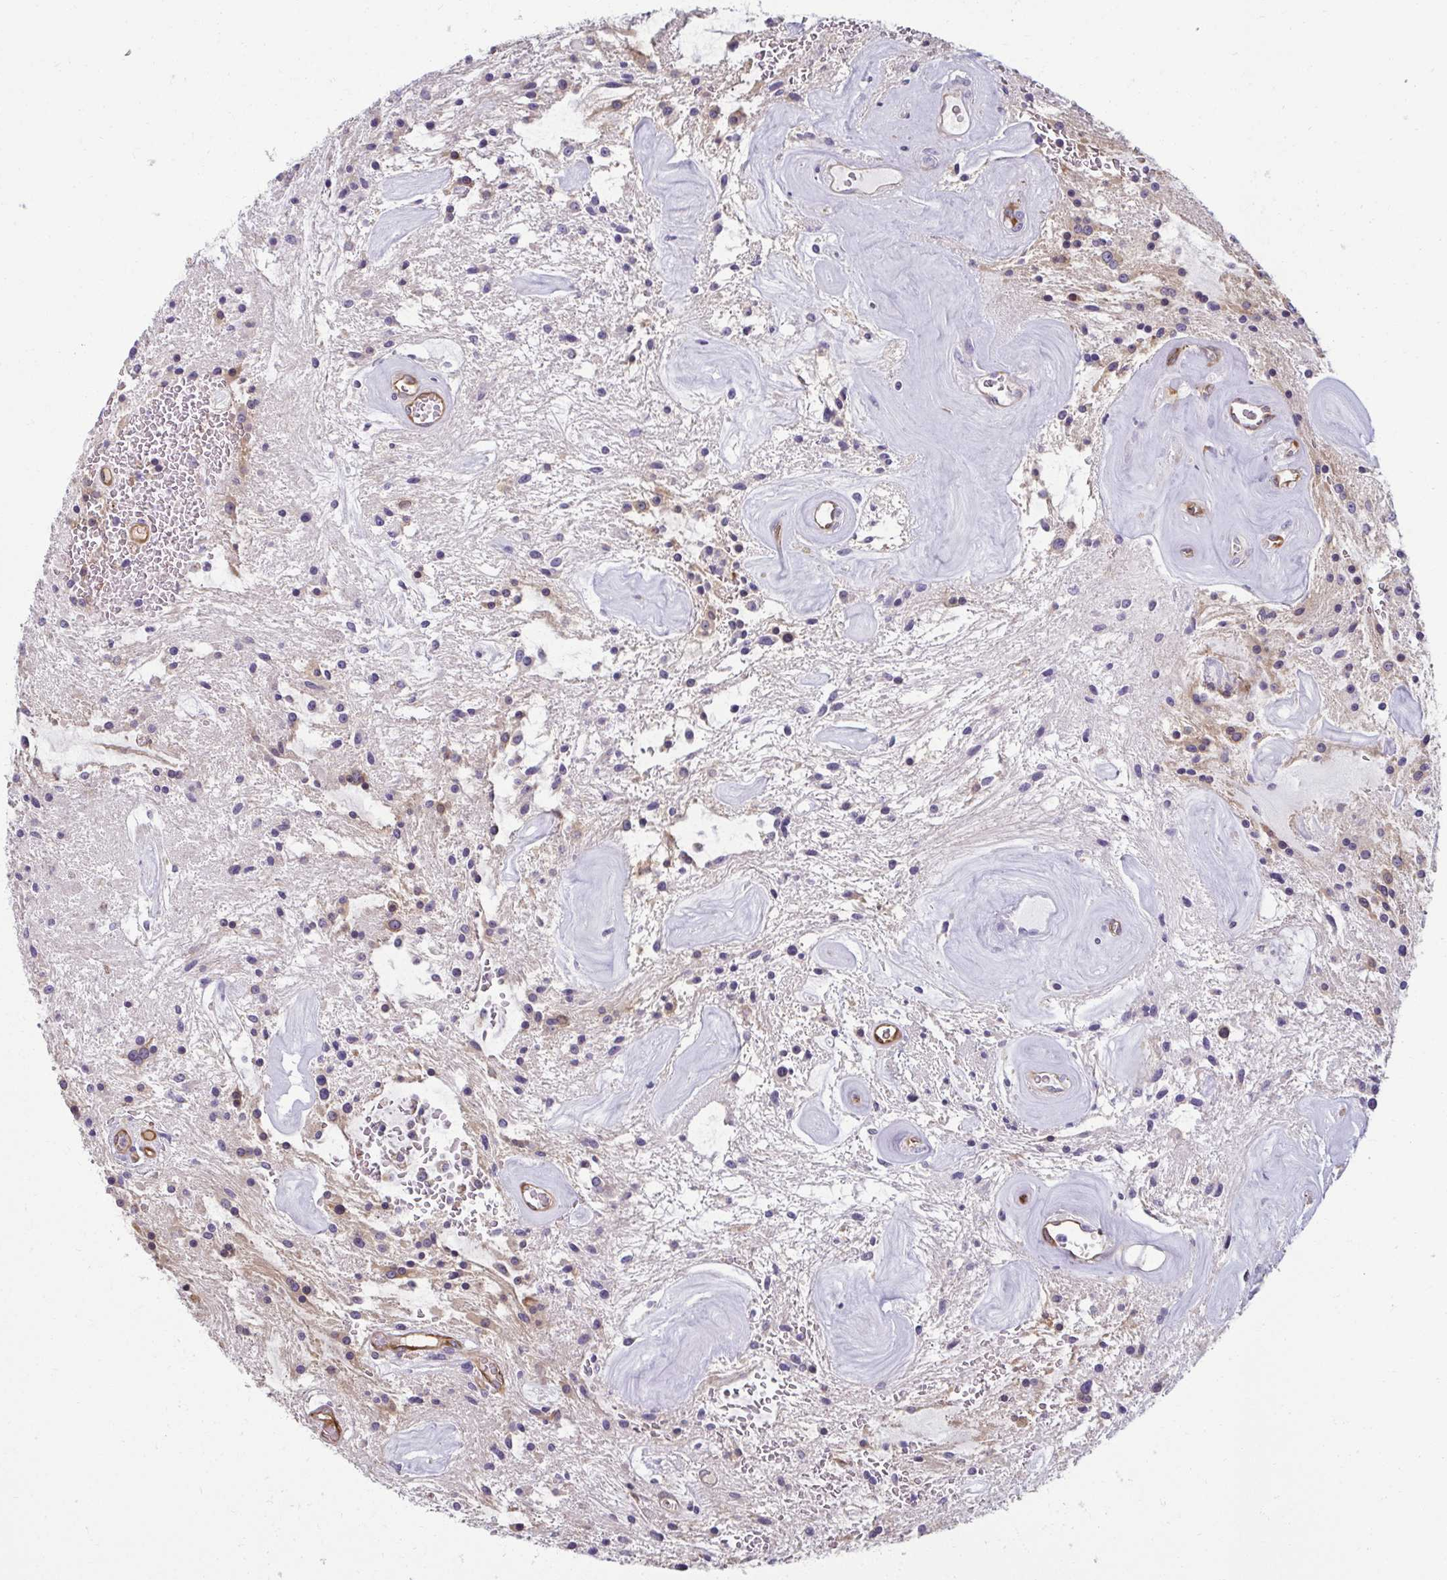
{"staining": {"intensity": "negative", "quantity": "none", "location": "none"}, "tissue": "glioma", "cell_type": "Tumor cells", "image_type": "cancer", "snomed": [{"axis": "morphology", "description": "Glioma, malignant, Low grade"}, {"axis": "topography", "description": "Cerebellum"}], "caption": "High power microscopy image of an immunohistochemistry (IHC) micrograph of glioma, revealing no significant expression in tumor cells.", "gene": "PDE2A", "patient": {"sex": "female", "age": 14}}